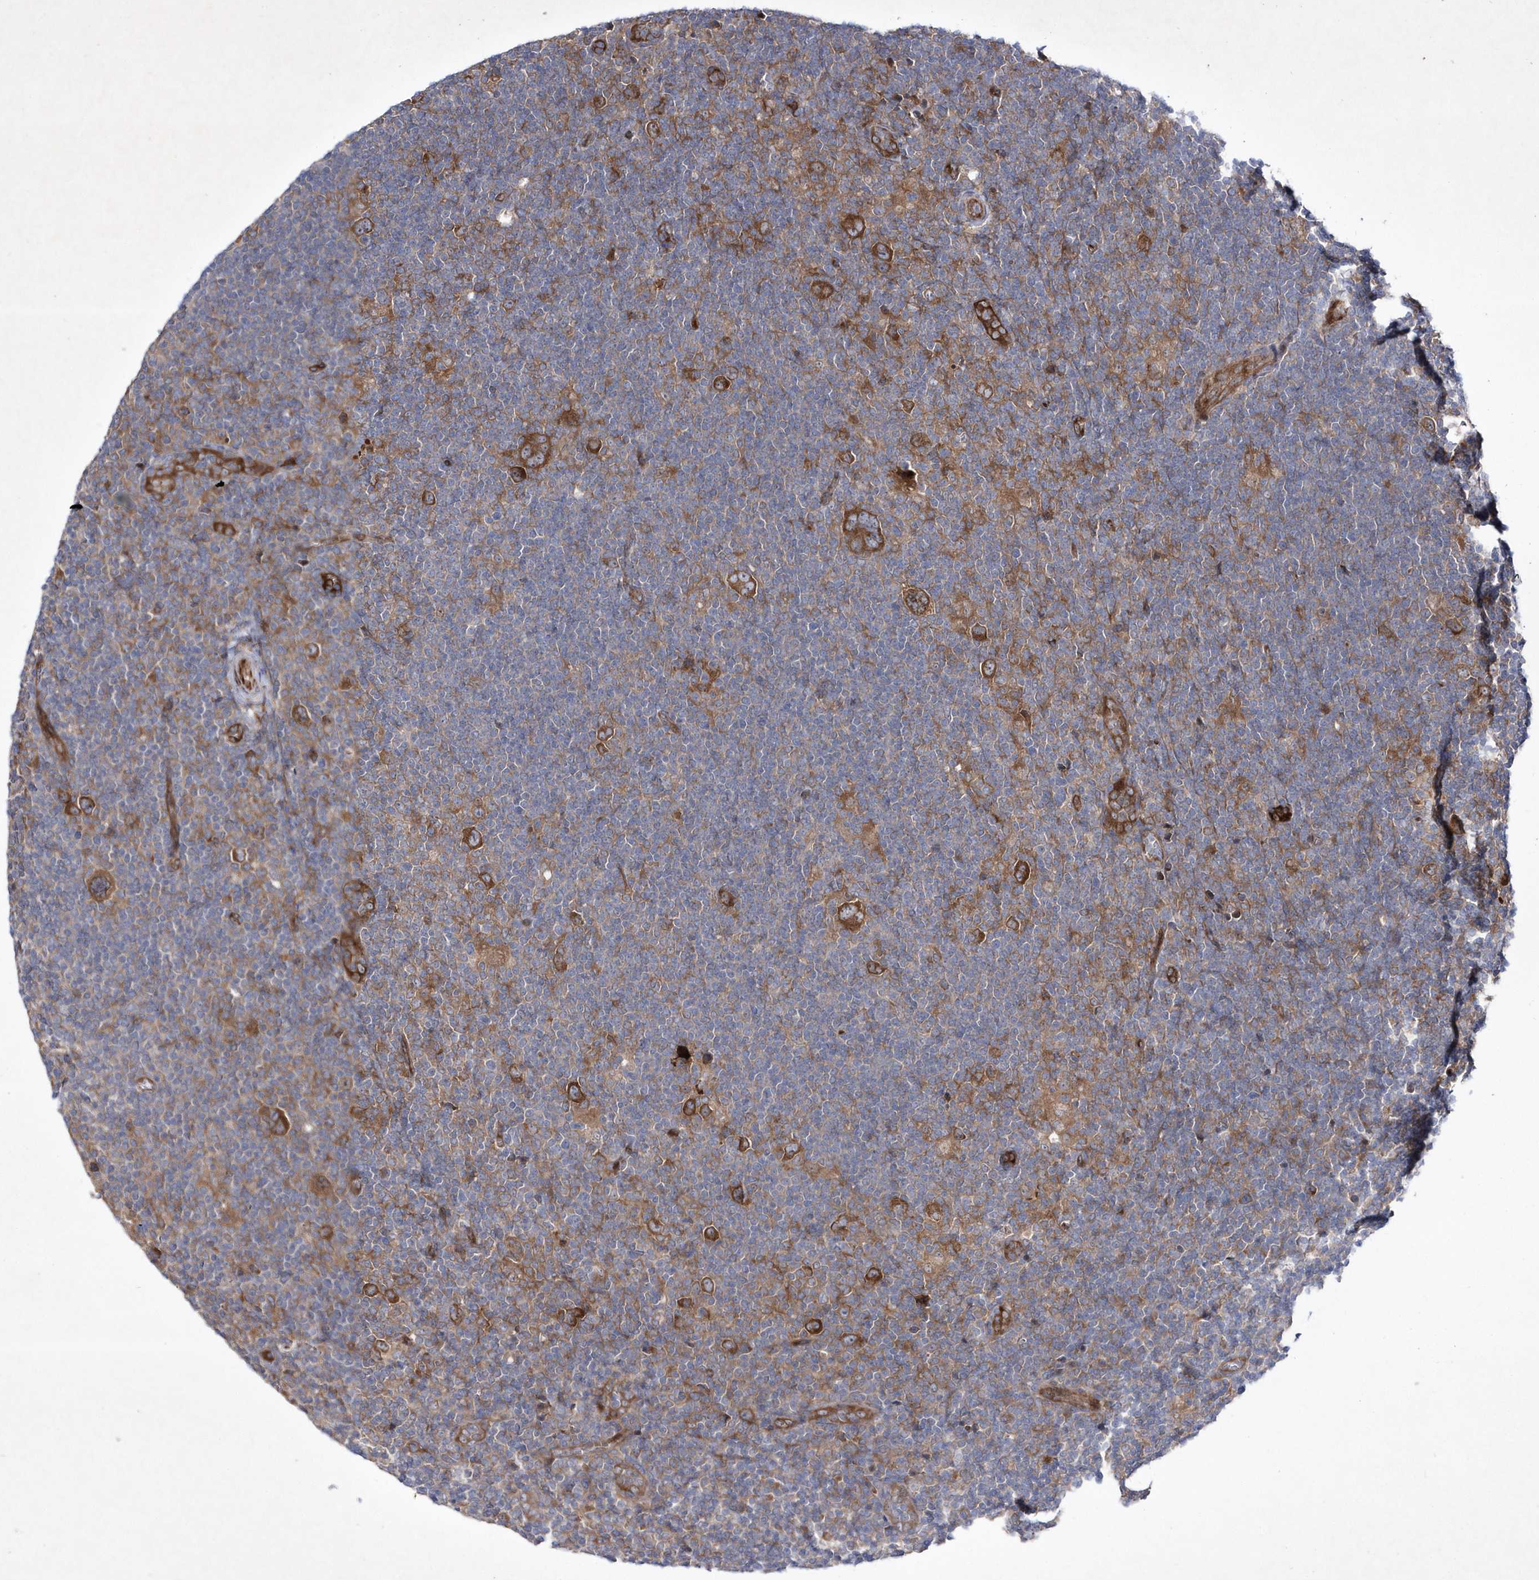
{"staining": {"intensity": "strong", "quantity": ">75%", "location": "cytoplasmic/membranous"}, "tissue": "lymphoma", "cell_type": "Tumor cells", "image_type": "cancer", "snomed": [{"axis": "morphology", "description": "Hodgkin's disease, NOS"}, {"axis": "topography", "description": "Lymph node"}], "caption": "Brown immunohistochemical staining in human lymphoma displays strong cytoplasmic/membranous positivity in approximately >75% of tumor cells. The staining was performed using DAB, with brown indicating positive protein expression. Nuclei are stained blue with hematoxylin.", "gene": "DSPP", "patient": {"sex": "female", "age": 57}}